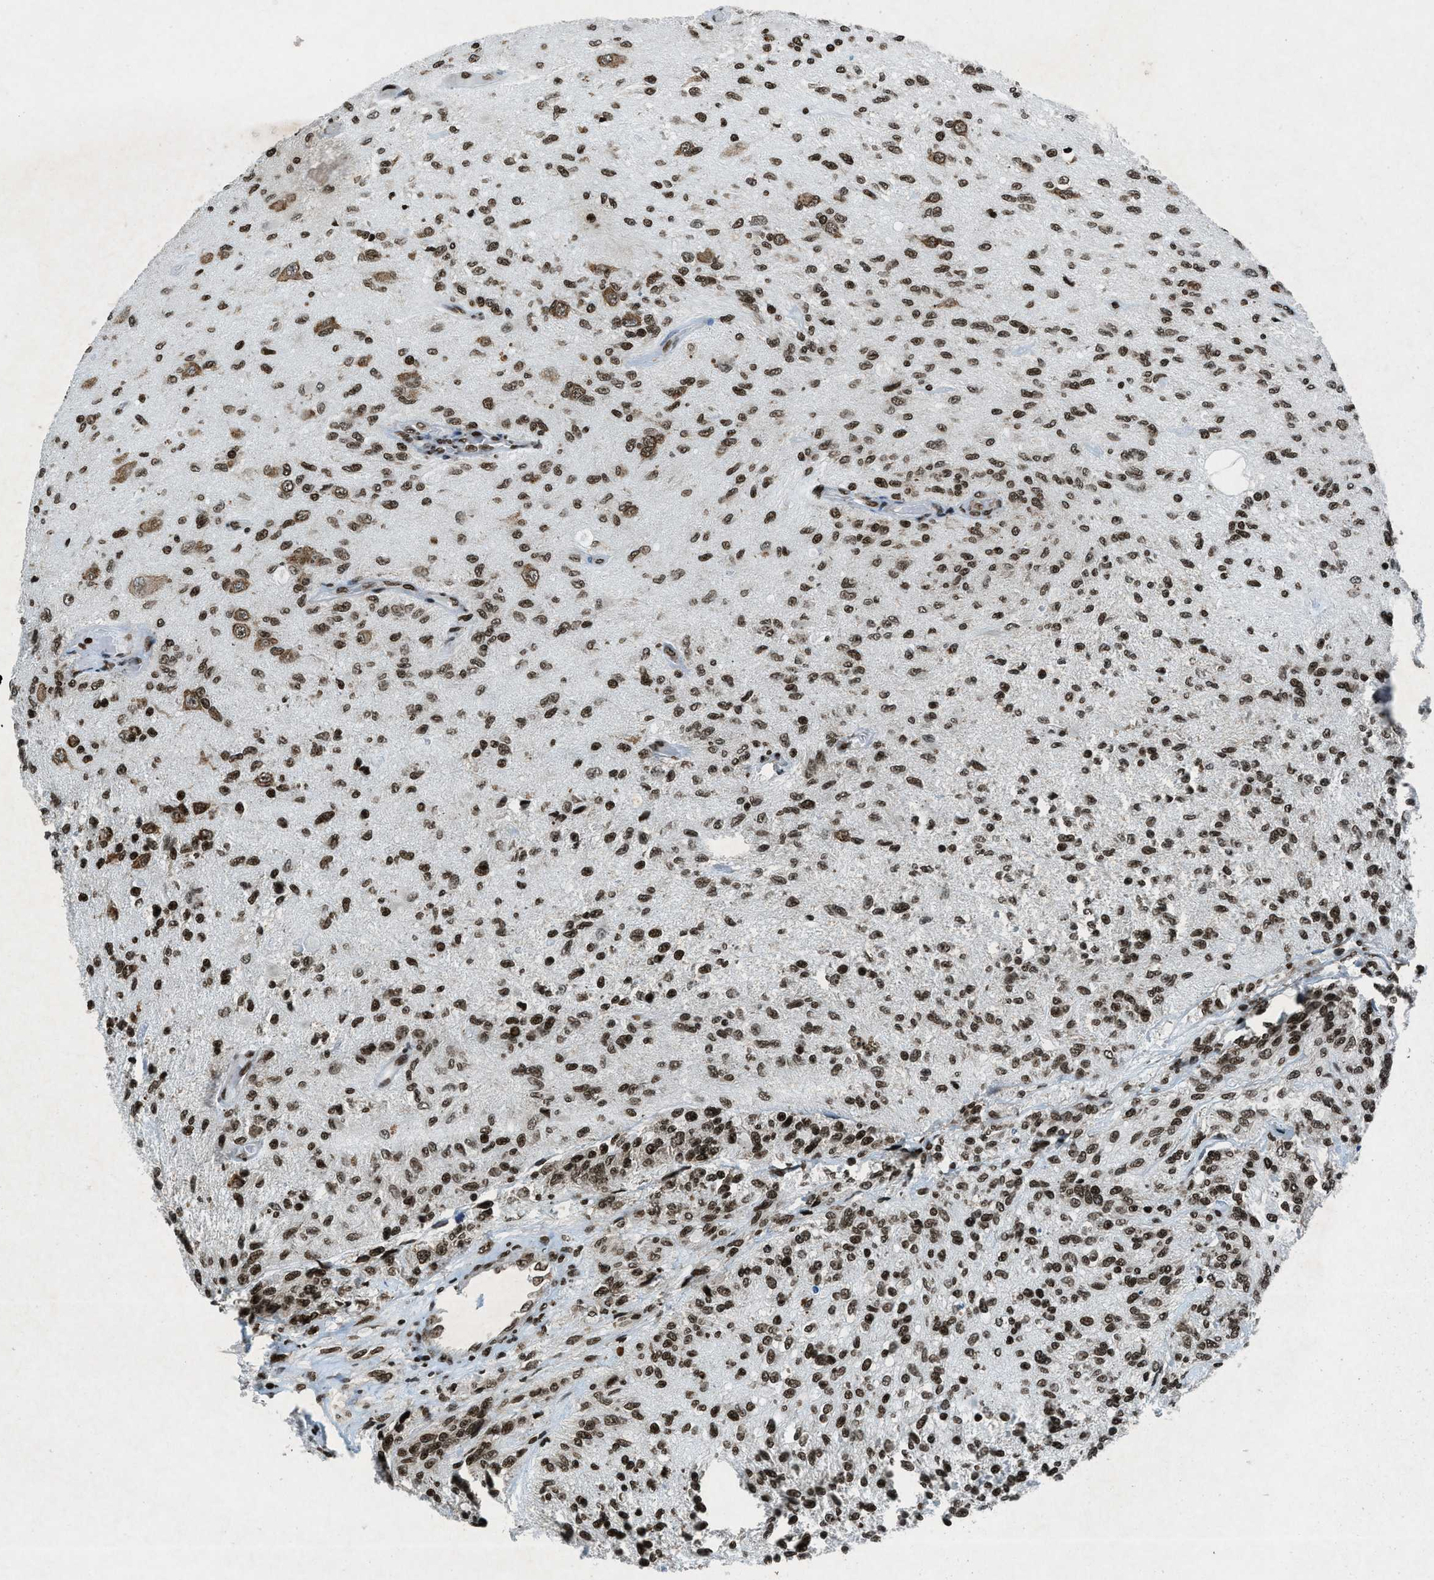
{"staining": {"intensity": "moderate", "quantity": ">75%", "location": "nuclear"}, "tissue": "glioma", "cell_type": "Tumor cells", "image_type": "cancer", "snomed": [{"axis": "morphology", "description": "Normal tissue, NOS"}, {"axis": "morphology", "description": "Glioma, malignant, High grade"}, {"axis": "topography", "description": "Cerebral cortex"}], "caption": "Immunohistochemistry image of neoplastic tissue: human glioma stained using immunohistochemistry (IHC) shows medium levels of moderate protein expression localized specifically in the nuclear of tumor cells, appearing as a nuclear brown color.", "gene": "NXF1", "patient": {"sex": "male", "age": 77}}